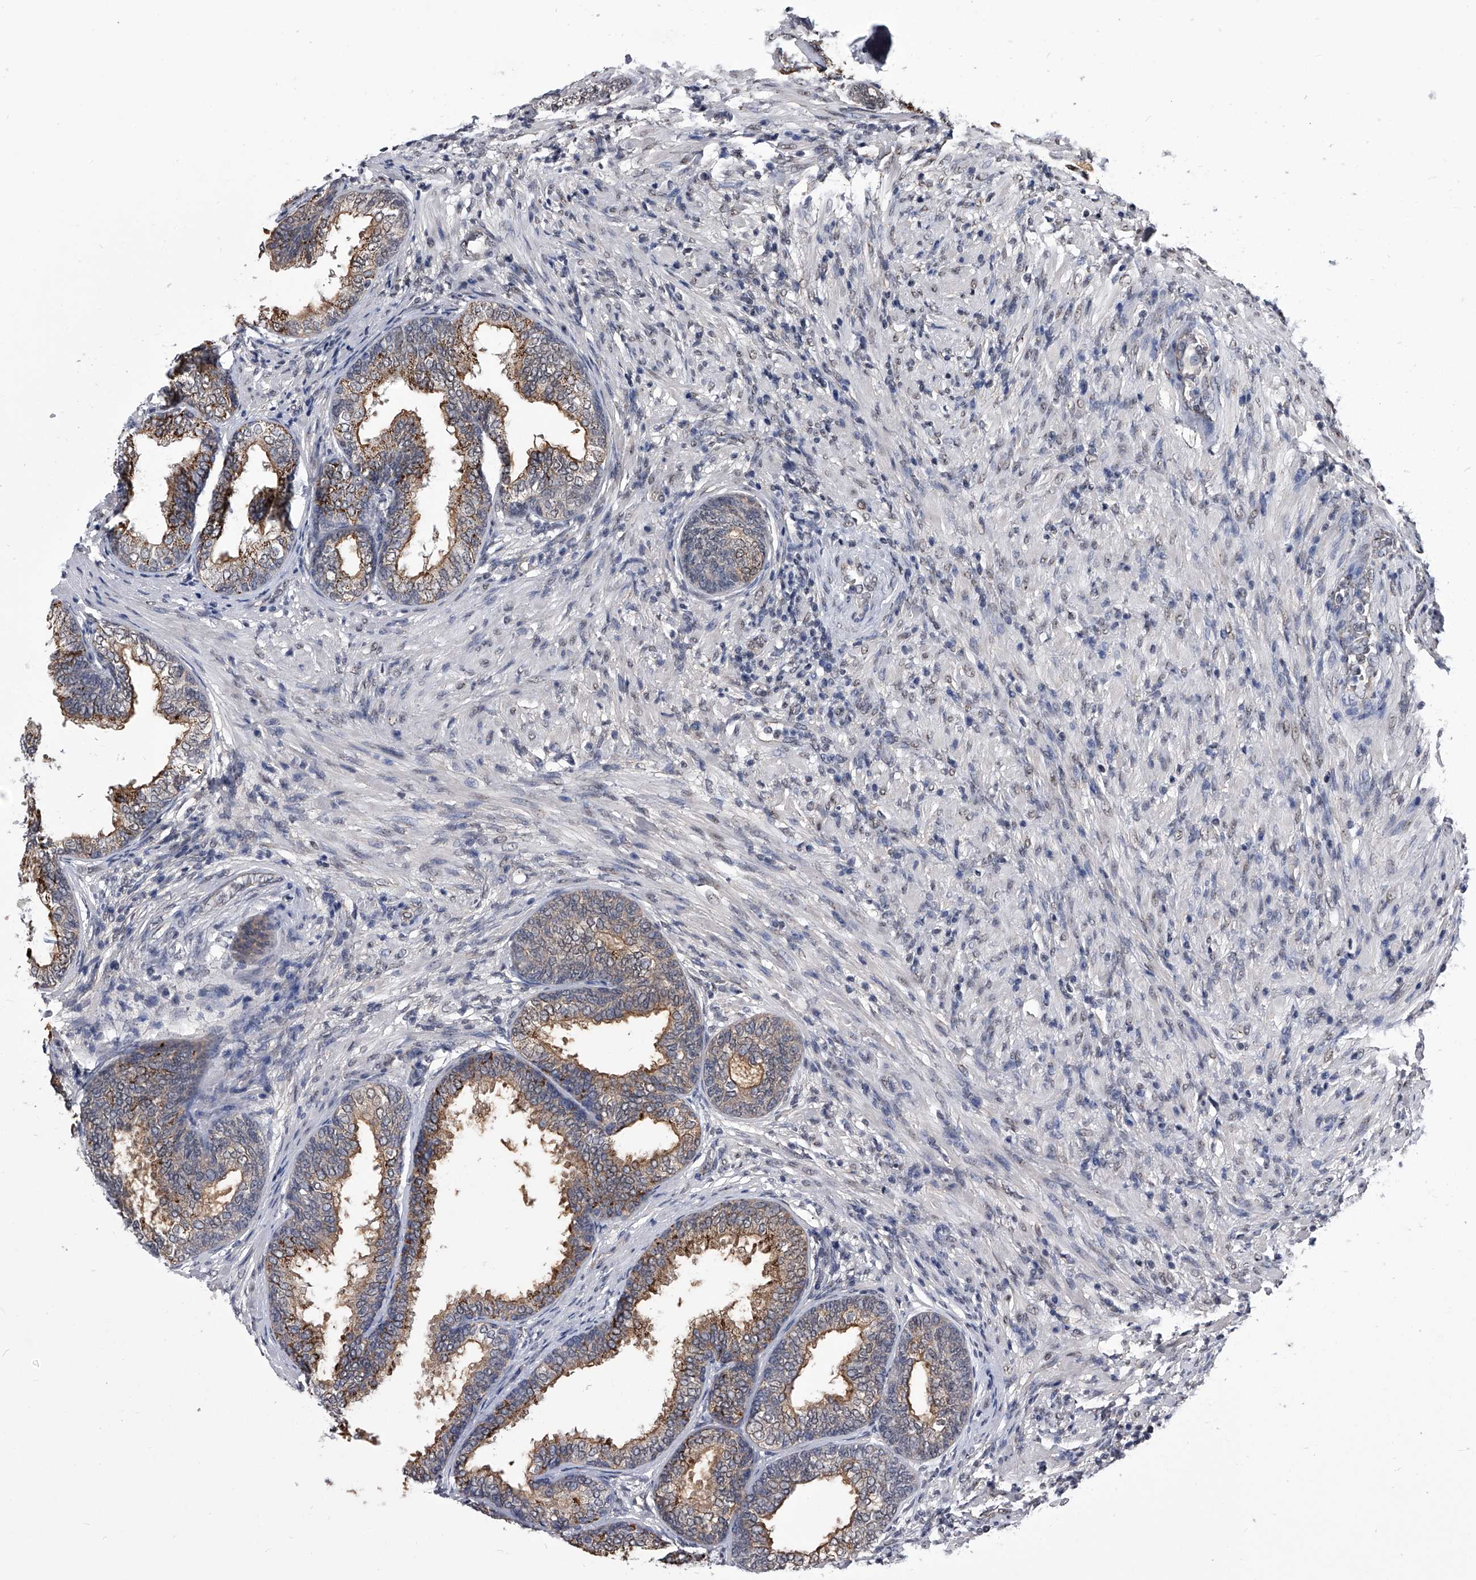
{"staining": {"intensity": "moderate", "quantity": ">75%", "location": "cytoplasmic/membranous"}, "tissue": "prostate", "cell_type": "Glandular cells", "image_type": "normal", "snomed": [{"axis": "morphology", "description": "Normal tissue, NOS"}, {"axis": "topography", "description": "Prostate"}], "caption": "Brown immunohistochemical staining in benign prostate displays moderate cytoplasmic/membranous expression in about >75% of glandular cells.", "gene": "ZNF76", "patient": {"sex": "male", "age": 76}}